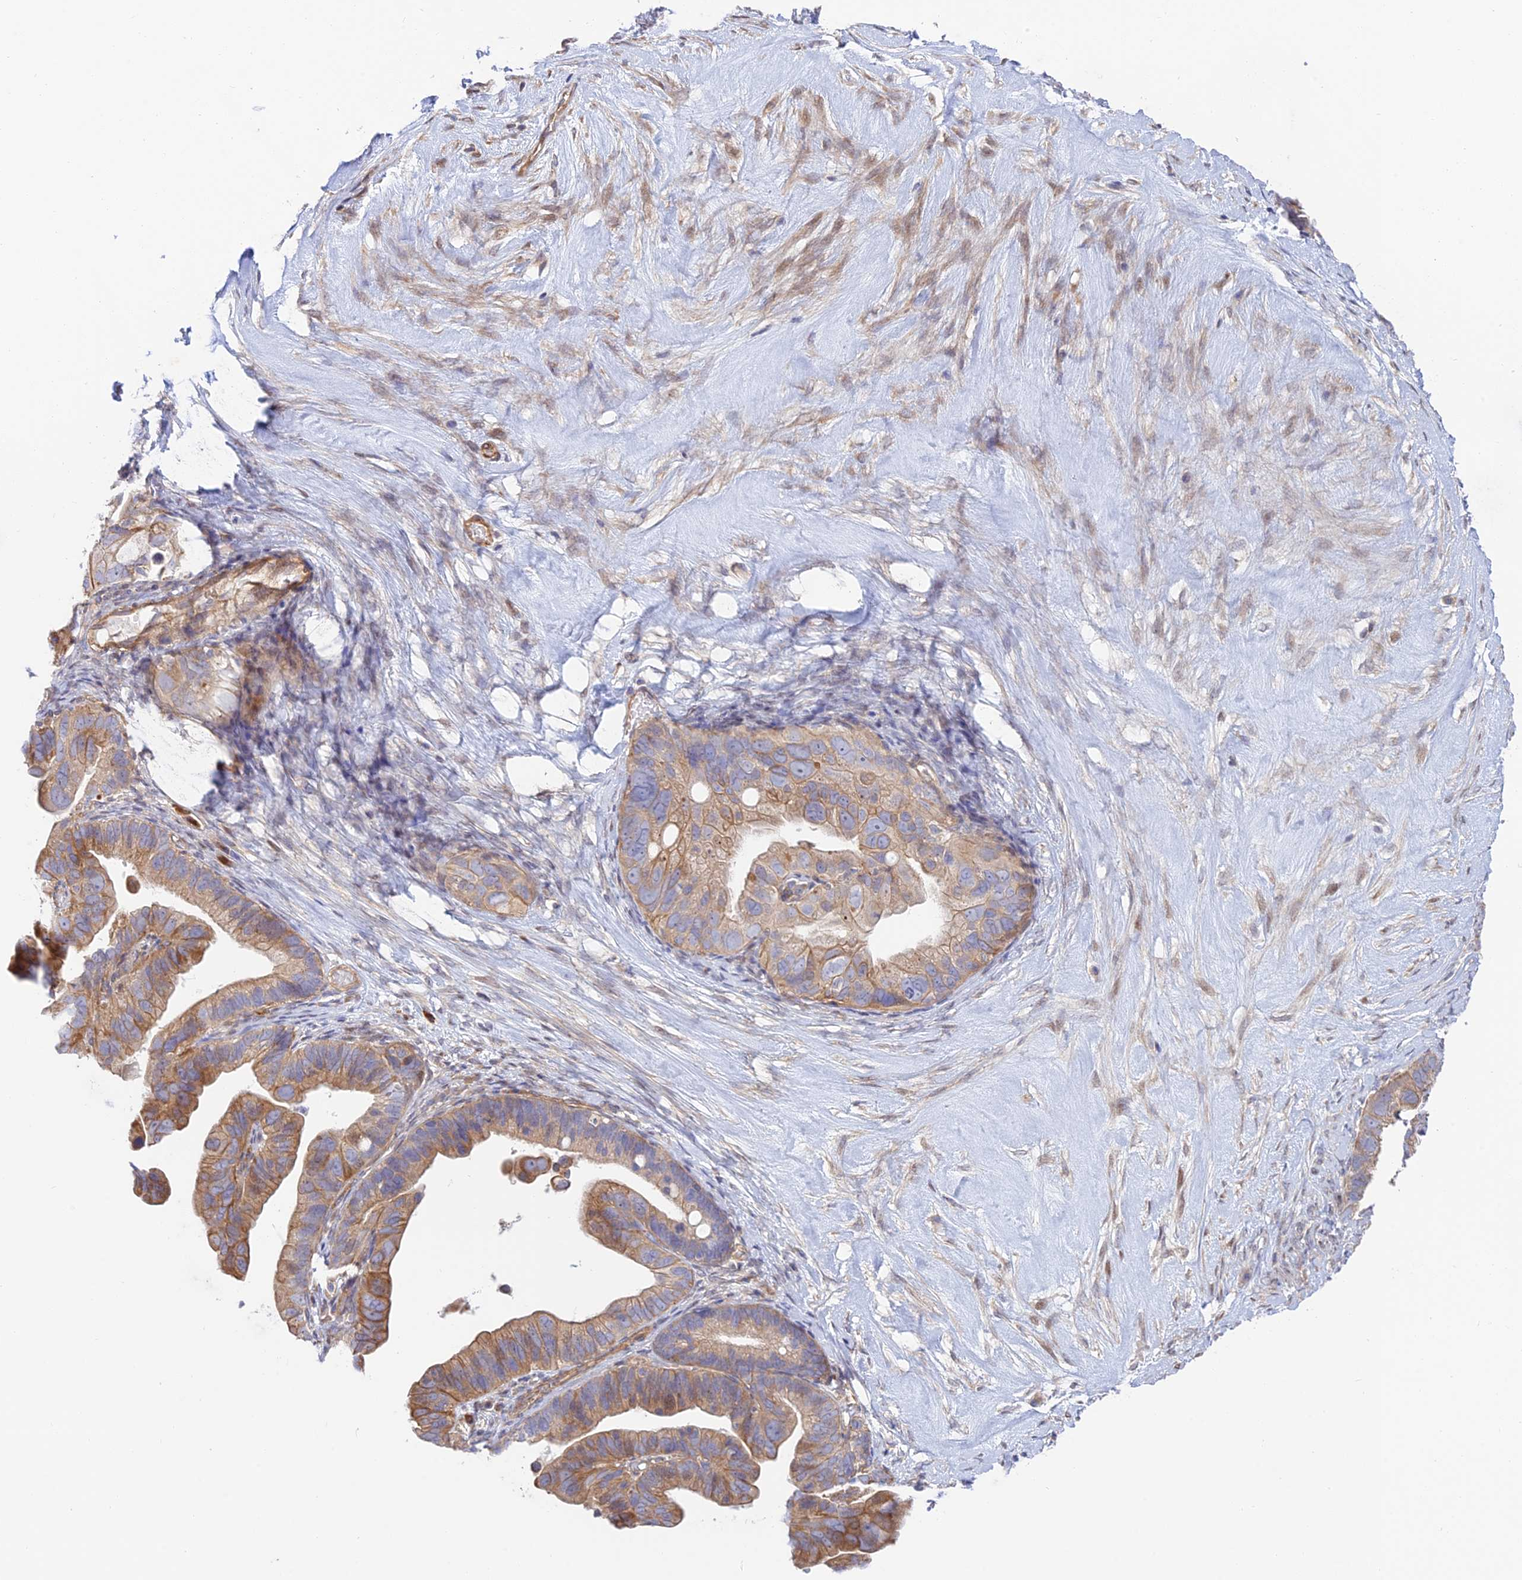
{"staining": {"intensity": "moderate", "quantity": ">75%", "location": "cytoplasmic/membranous"}, "tissue": "ovarian cancer", "cell_type": "Tumor cells", "image_type": "cancer", "snomed": [{"axis": "morphology", "description": "Cystadenocarcinoma, serous, NOS"}, {"axis": "topography", "description": "Ovary"}], "caption": "A micrograph of serous cystadenocarcinoma (ovarian) stained for a protein reveals moderate cytoplasmic/membranous brown staining in tumor cells. (DAB (3,3'-diaminobenzidine) IHC with brightfield microscopy, high magnification).", "gene": "KCNAB1", "patient": {"sex": "female", "age": 56}}